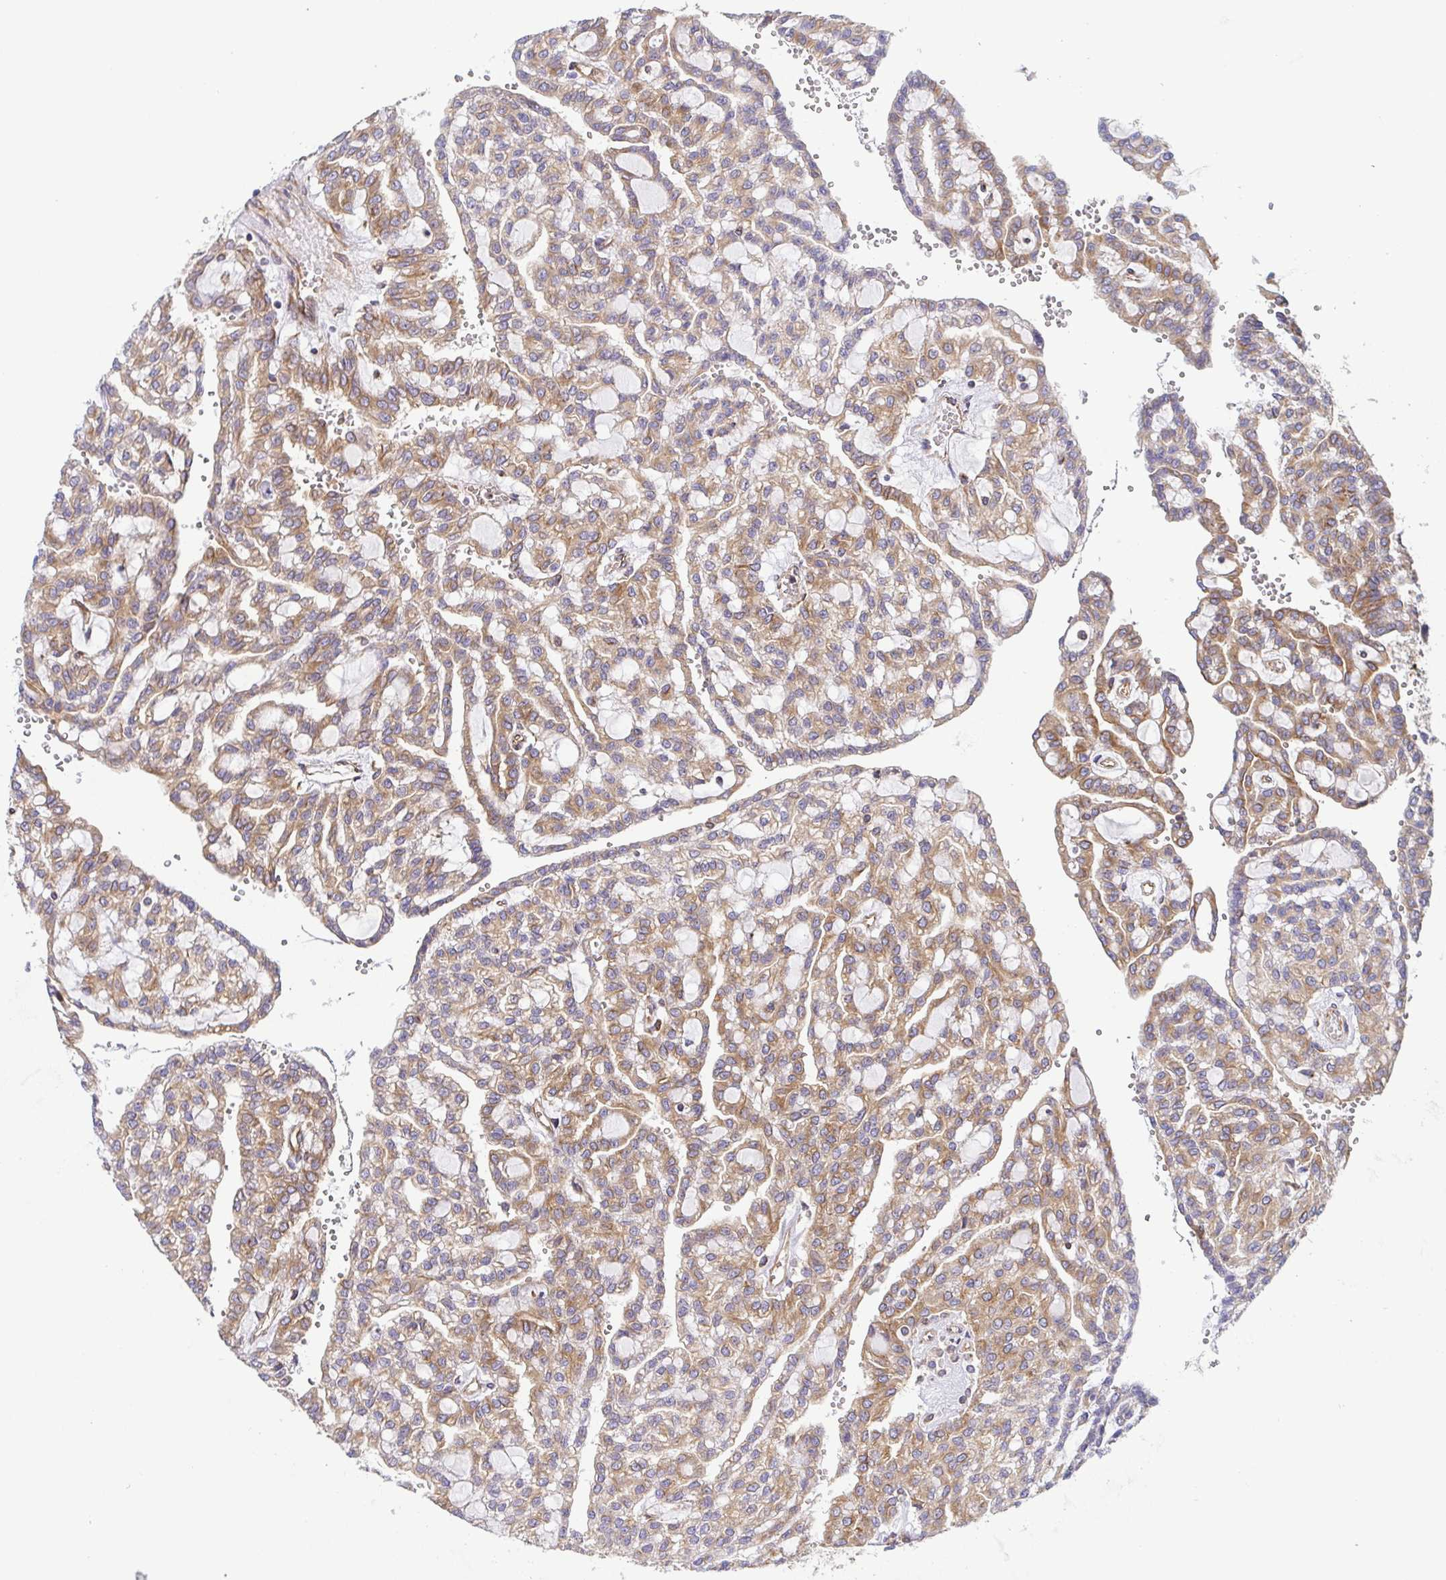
{"staining": {"intensity": "weak", "quantity": ">75%", "location": "cytoplasmic/membranous"}, "tissue": "renal cancer", "cell_type": "Tumor cells", "image_type": "cancer", "snomed": [{"axis": "morphology", "description": "Adenocarcinoma, NOS"}, {"axis": "topography", "description": "Kidney"}], "caption": "IHC of human renal cancer reveals low levels of weak cytoplasmic/membranous positivity in approximately >75% of tumor cells.", "gene": "KIF5B", "patient": {"sex": "male", "age": 63}}